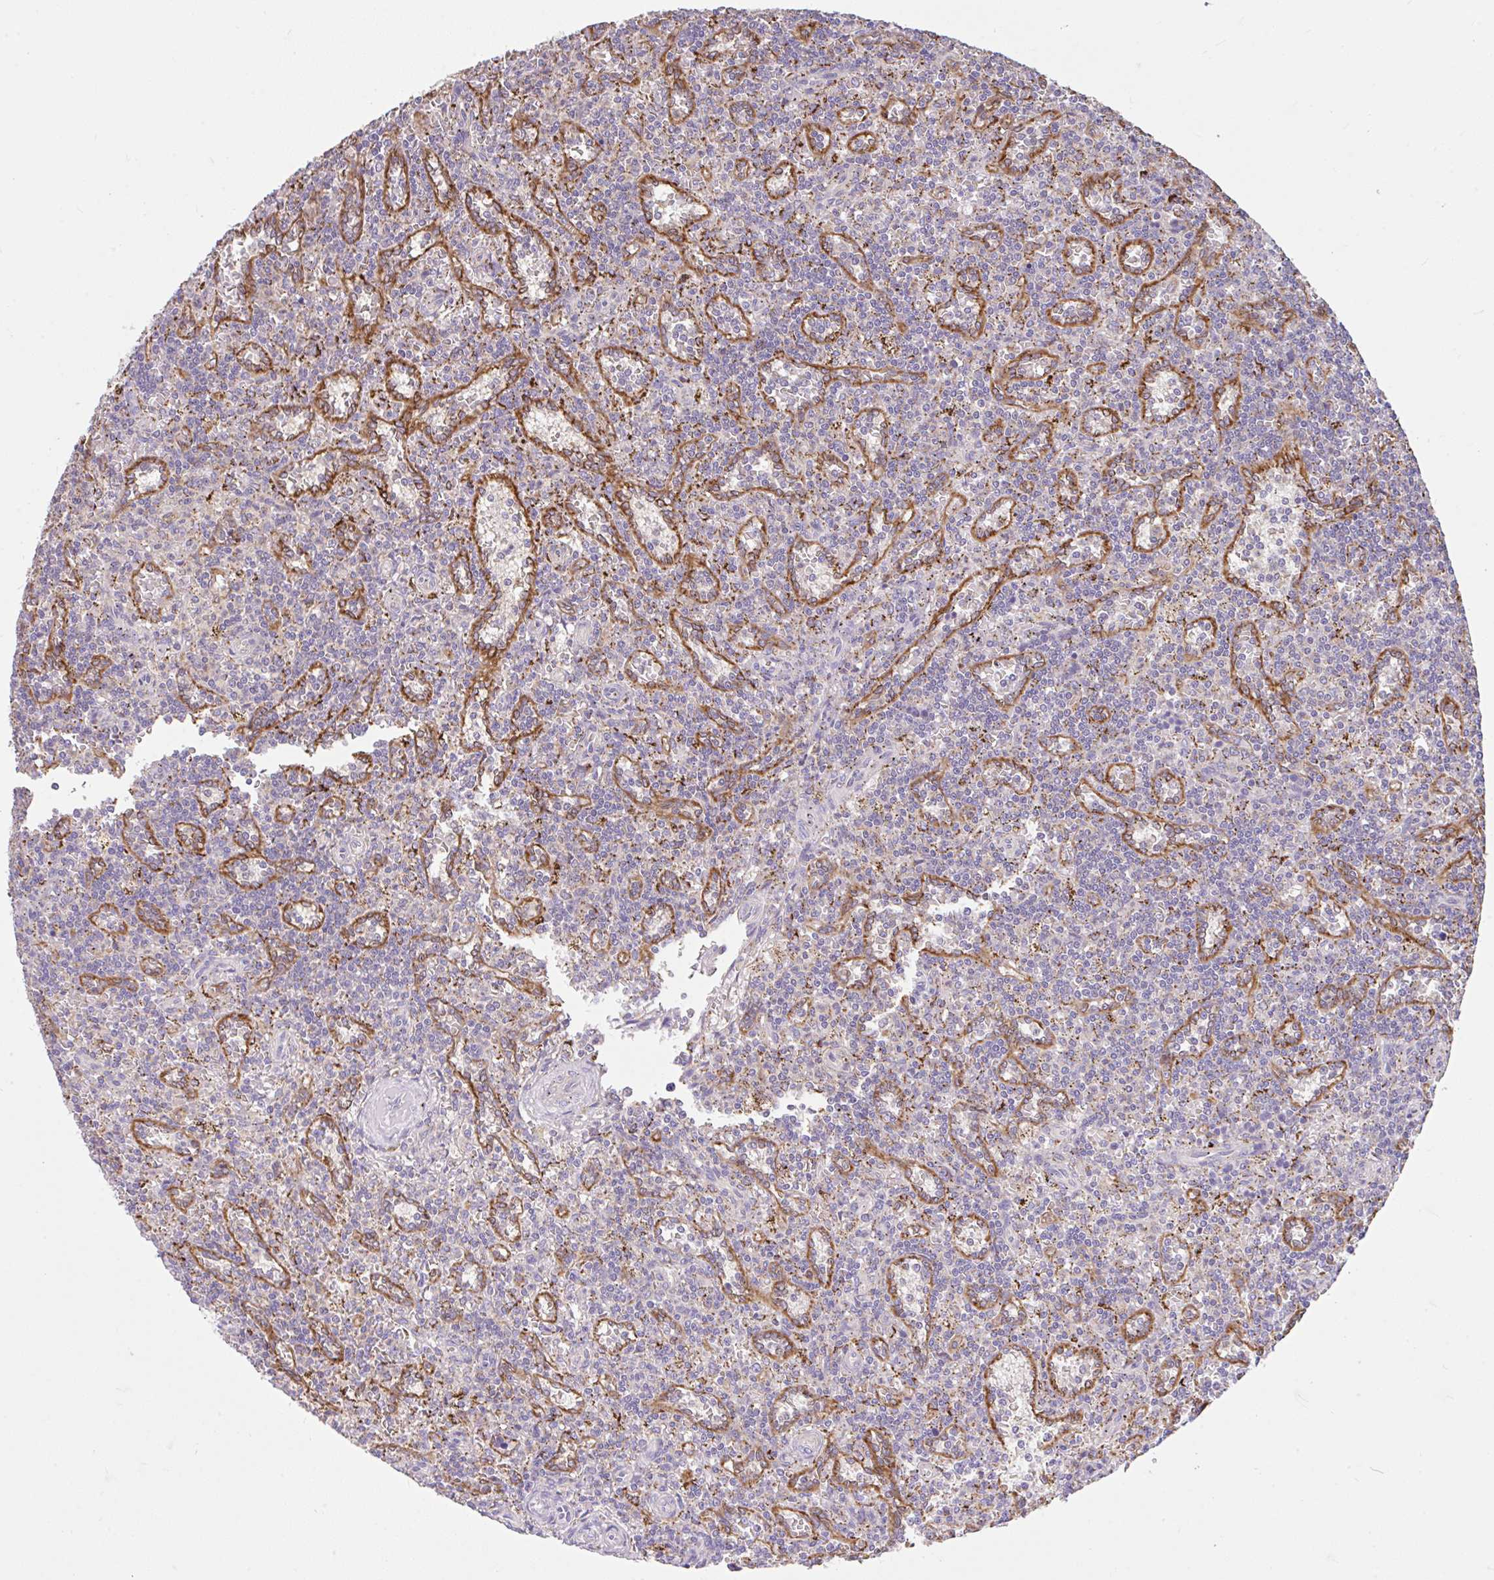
{"staining": {"intensity": "negative", "quantity": "none", "location": "none"}, "tissue": "lymphoma", "cell_type": "Tumor cells", "image_type": "cancer", "snomed": [{"axis": "morphology", "description": "Malignant lymphoma, non-Hodgkin's type, Low grade"}, {"axis": "topography", "description": "Spleen"}], "caption": "This is an immunohistochemistry (IHC) histopathology image of lymphoma. There is no staining in tumor cells.", "gene": "RALBP1", "patient": {"sex": "male", "age": 73}}